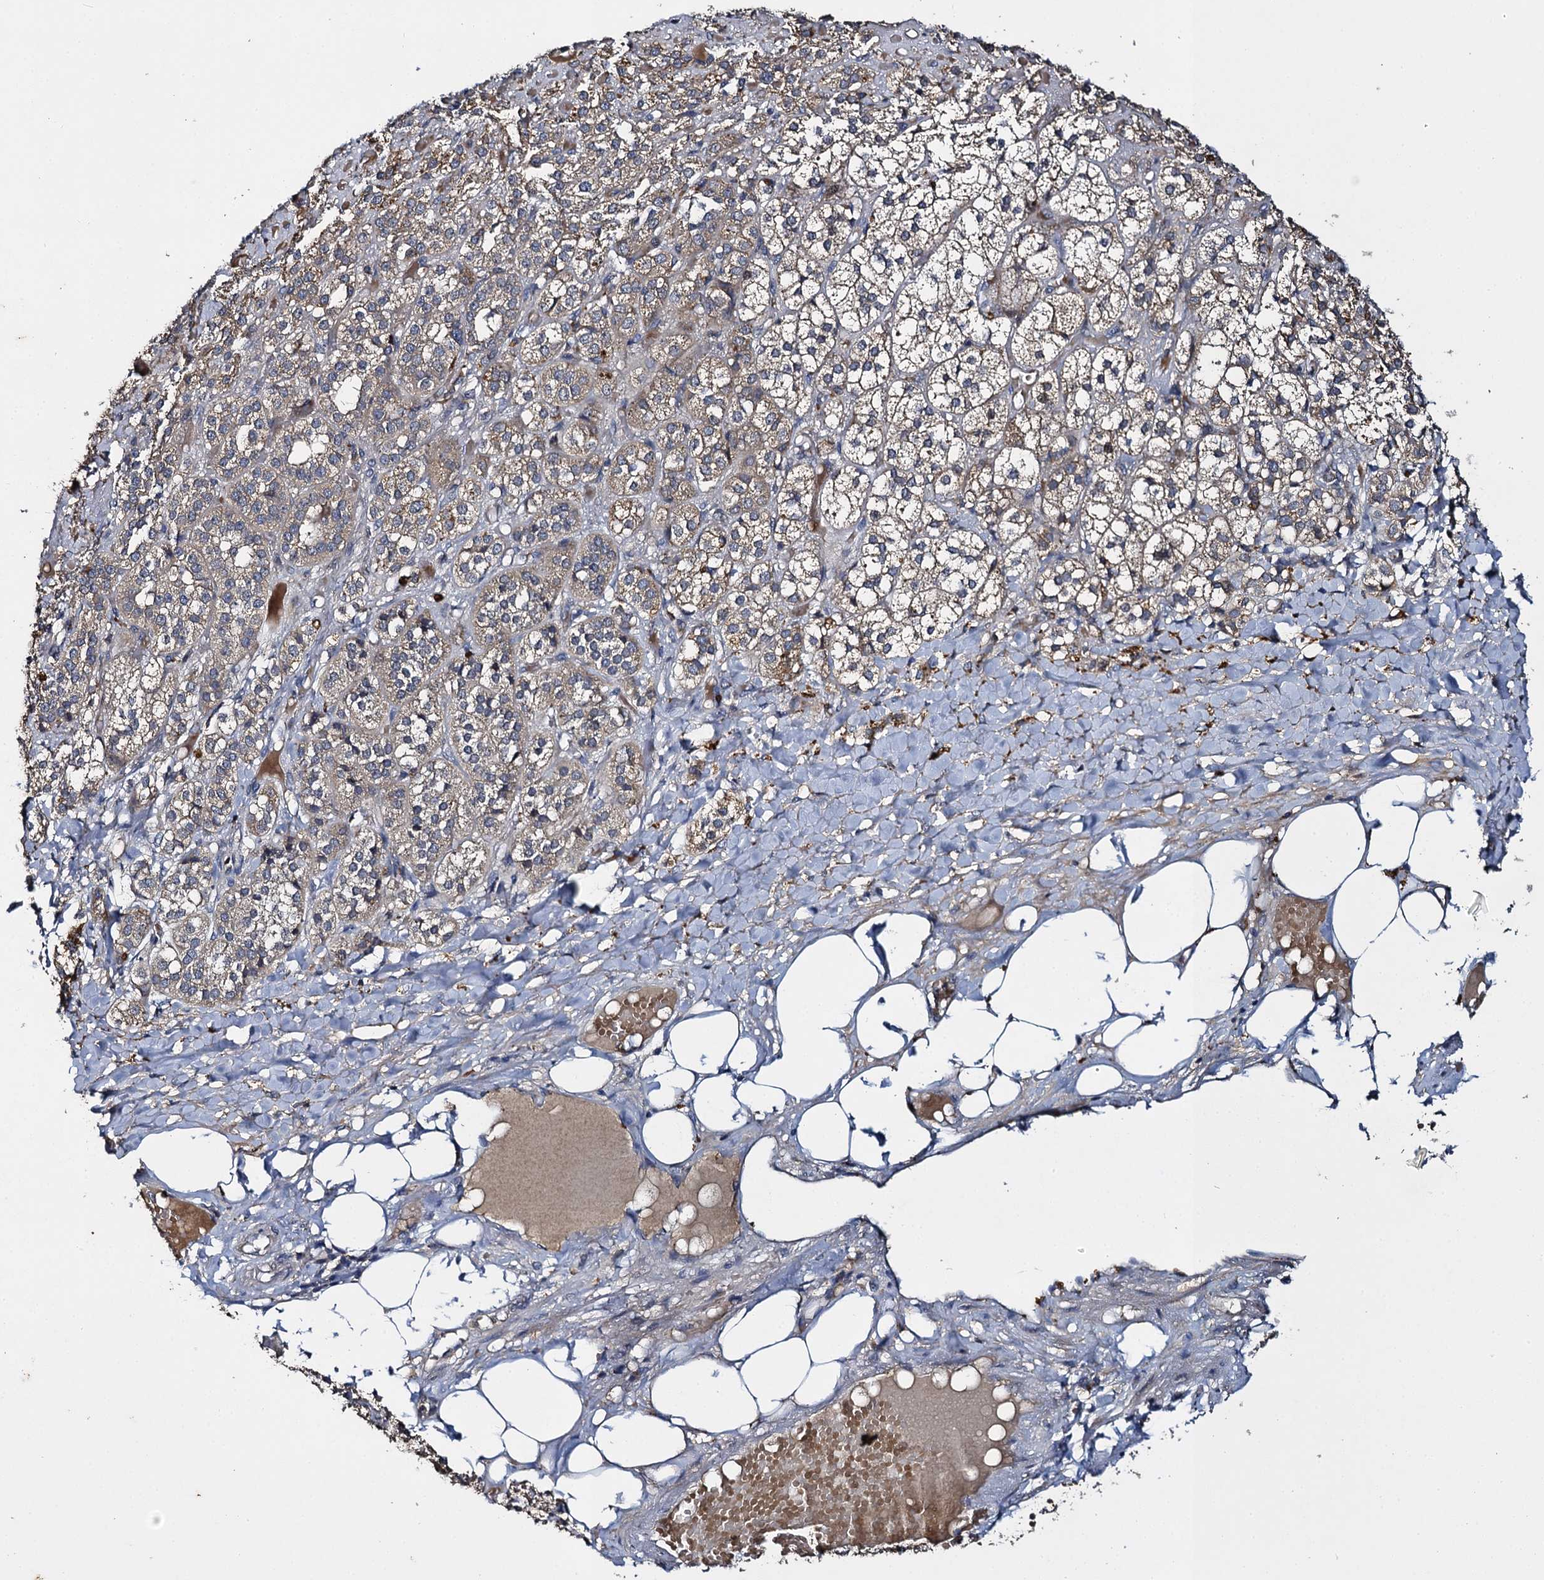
{"staining": {"intensity": "moderate", "quantity": "25%-75%", "location": "cytoplasmic/membranous"}, "tissue": "adrenal gland", "cell_type": "Glandular cells", "image_type": "normal", "snomed": [{"axis": "morphology", "description": "Normal tissue, NOS"}, {"axis": "topography", "description": "Adrenal gland"}], "caption": "Protein staining exhibits moderate cytoplasmic/membranous staining in approximately 25%-75% of glandular cells in unremarkable adrenal gland. Immunohistochemistry (ihc) stains the protein of interest in brown and the nuclei are stained blue.", "gene": "SLC11A2", "patient": {"sex": "female", "age": 61}}